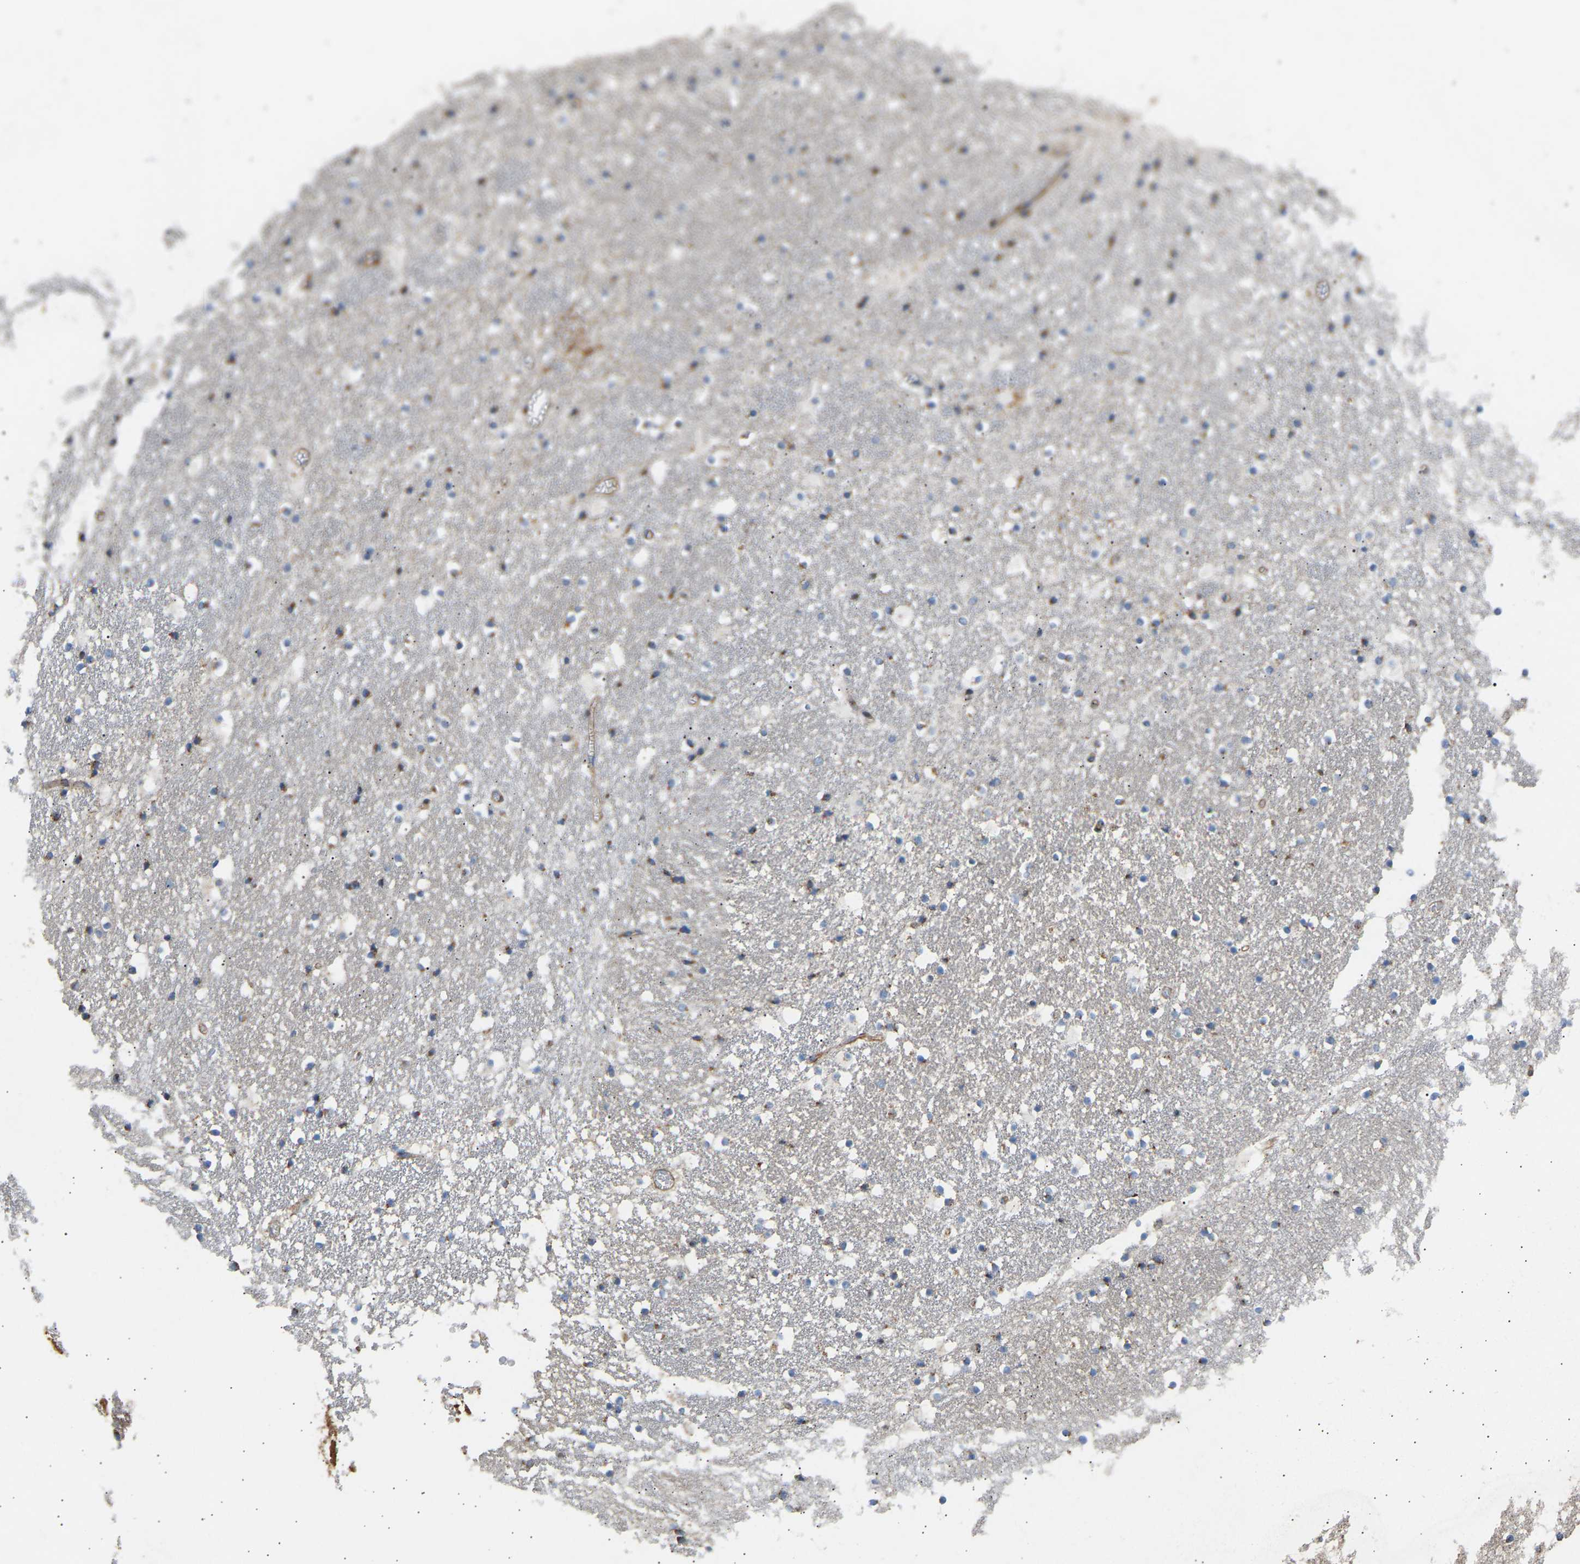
{"staining": {"intensity": "moderate", "quantity": "<25%", "location": "cytoplasmic/membranous"}, "tissue": "caudate", "cell_type": "Glial cells", "image_type": "normal", "snomed": [{"axis": "morphology", "description": "Normal tissue, NOS"}, {"axis": "topography", "description": "Lateral ventricle wall"}], "caption": "Immunohistochemical staining of unremarkable caudate shows <25% levels of moderate cytoplasmic/membranous protein positivity in about <25% of glial cells.", "gene": "YIPF2", "patient": {"sex": "male", "age": 45}}